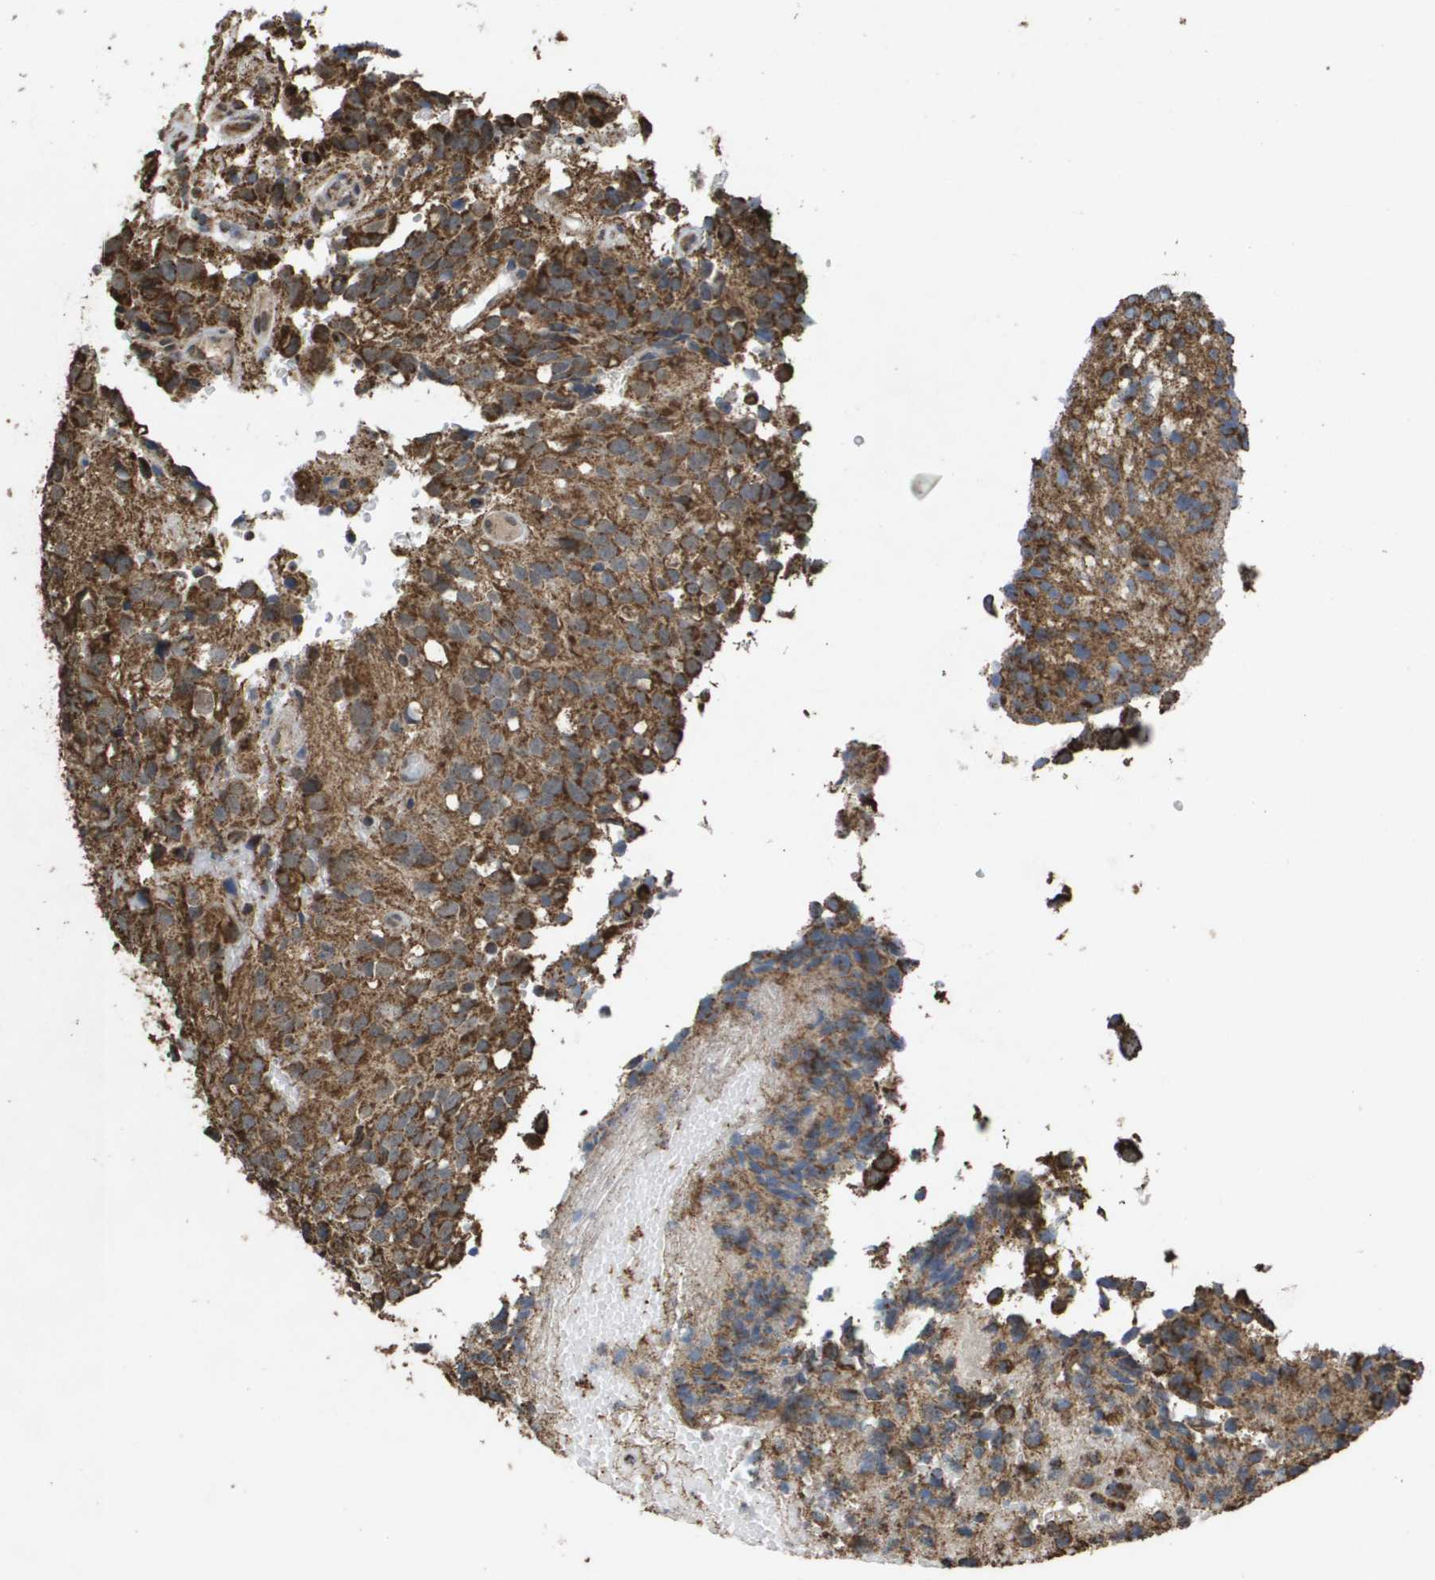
{"staining": {"intensity": "strong", "quantity": ">75%", "location": "cytoplasmic/membranous"}, "tissue": "glioma", "cell_type": "Tumor cells", "image_type": "cancer", "snomed": [{"axis": "morphology", "description": "Glioma, malignant, High grade"}, {"axis": "topography", "description": "Brain"}], "caption": "IHC micrograph of neoplastic tissue: malignant glioma (high-grade) stained using immunohistochemistry (IHC) shows high levels of strong protein expression localized specifically in the cytoplasmic/membranous of tumor cells, appearing as a cytoplasmic/membranous brown color.", "gene": "HSPE1", "patient": {"sex": "male", "age": 32}}